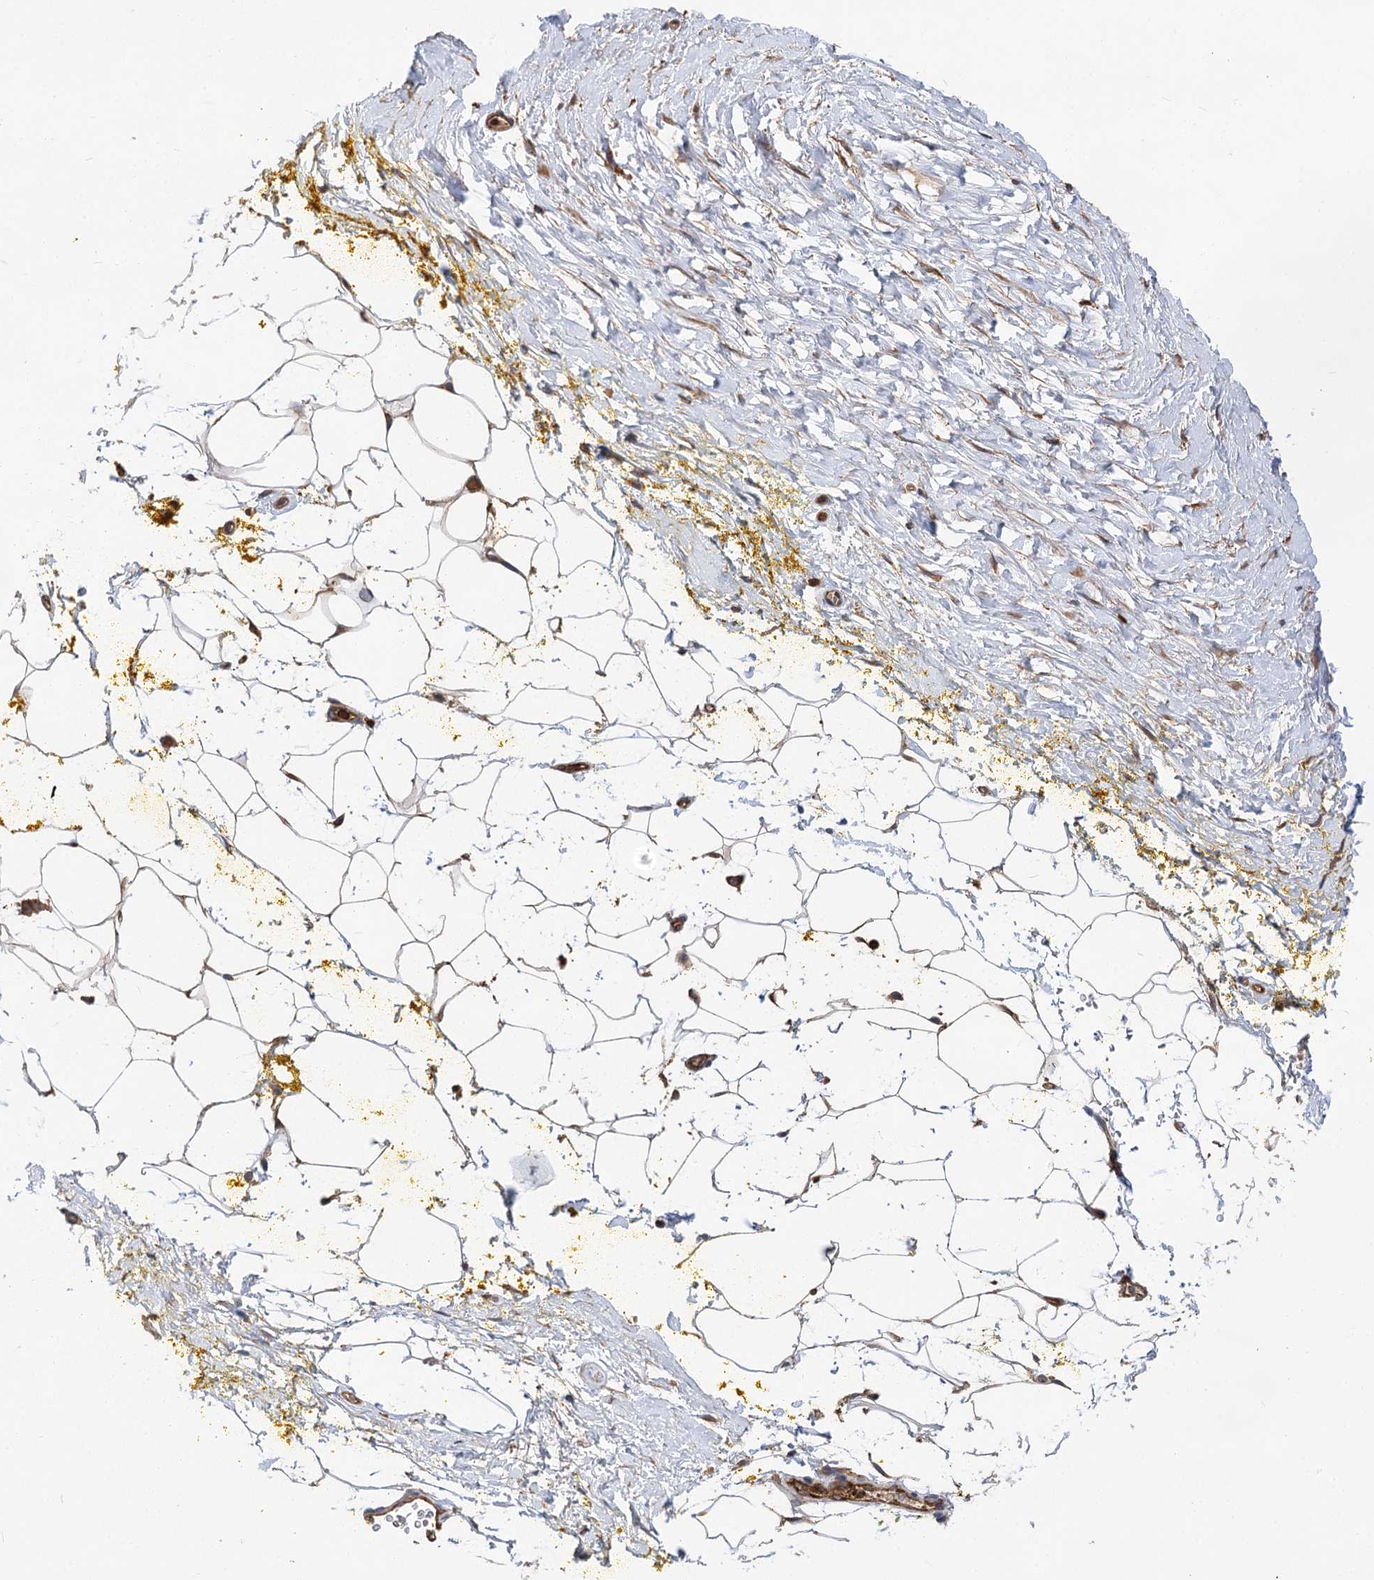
{"staining": {"intensity": "moderate", "quantity": ">75%", "location": "cytoplasmic/membranous"}, "tissue": "adipose tissue", "cell_type": "Adipocytes", "image_type": "normal", "snomed": [{"axis": "morphology", "description": "Normal tissue, NOS"}, {"axis": "morphology", "description": "Adenocarcinoma, Low grade"}, {"axis": "topography", "description": "Prostate"}, {"axis": "topography", "description": "Peripheral nerve tissue"}], "caption": "Protein staining exhibits moderate cytoplasmic/membranous positivity in approximately >75% of adipocytes in normal adipose tissue. The protein is shown in brown color, while the nuclei are stained blue.", "gene": "PACS1", "patient": {"sex": "male", "age": 63}}